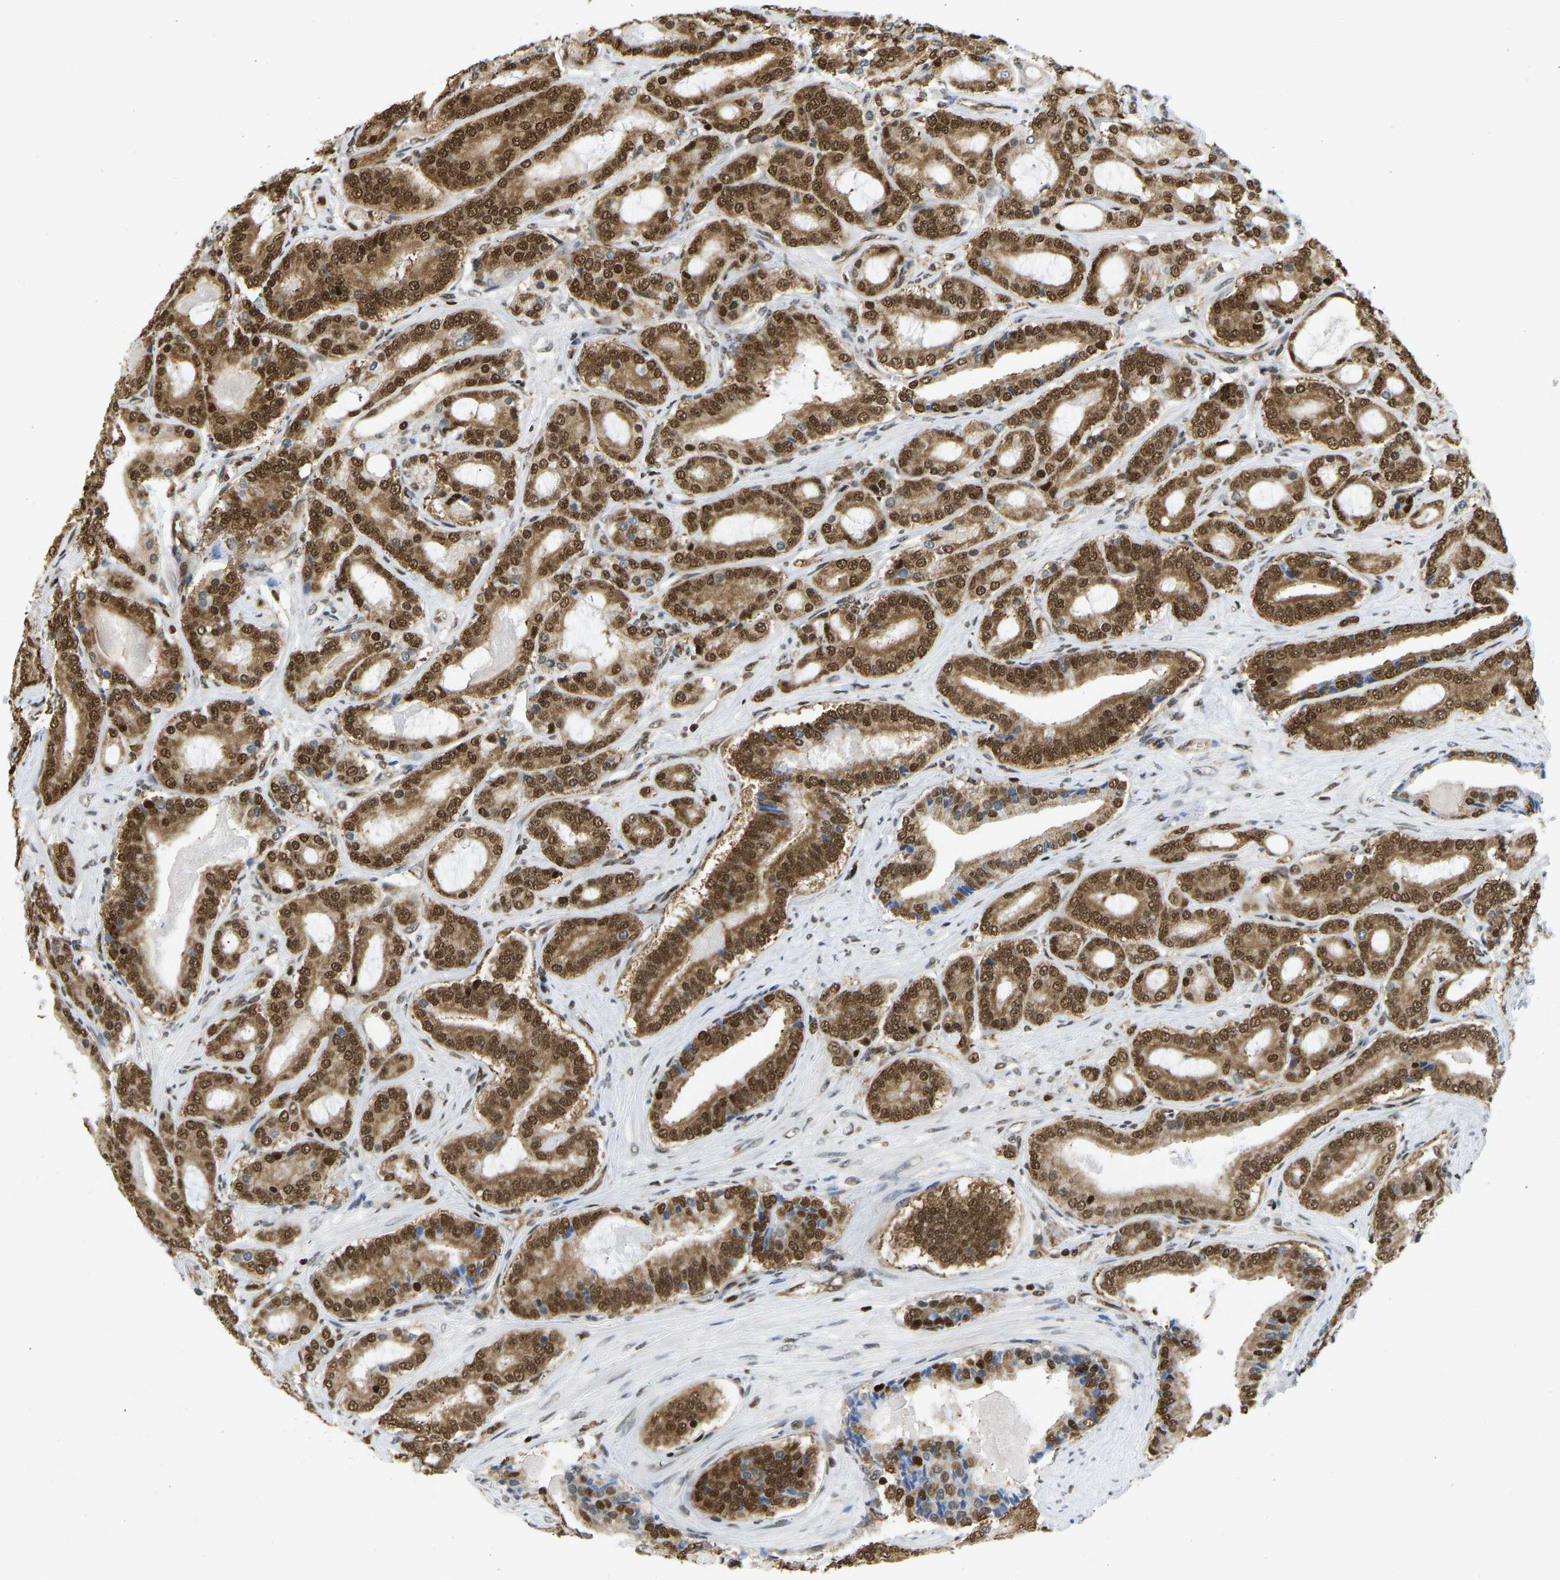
{"staining": {"intensity": "strong", "quantity": ">75%", "location": "cytoplasmic/membranous,nuclear"}, "tissue": "prostate cancer", "cell_type": "Tumor cells", "image_type": "cancer", "snomed": [{"axis": "morphology", "description": "Adenocarcinoma, High grade"}, {"axis": "topography", "description": "Prostate"}], "caption": "Immunohistochemical staining of prostate cancer (adenocarcinoma (high-grade)) demonstrates high levels of strong cytoplasmic/membranous and nuclear protein positivity in approximately >75% of tumor cells. The staining was performed using DAB, with brown indicating positive protein expression. Nuclei are stained blue with hematoxylin.", "gene": "ZSCAN20", "patient": {"sex": "male", "age": 60}}